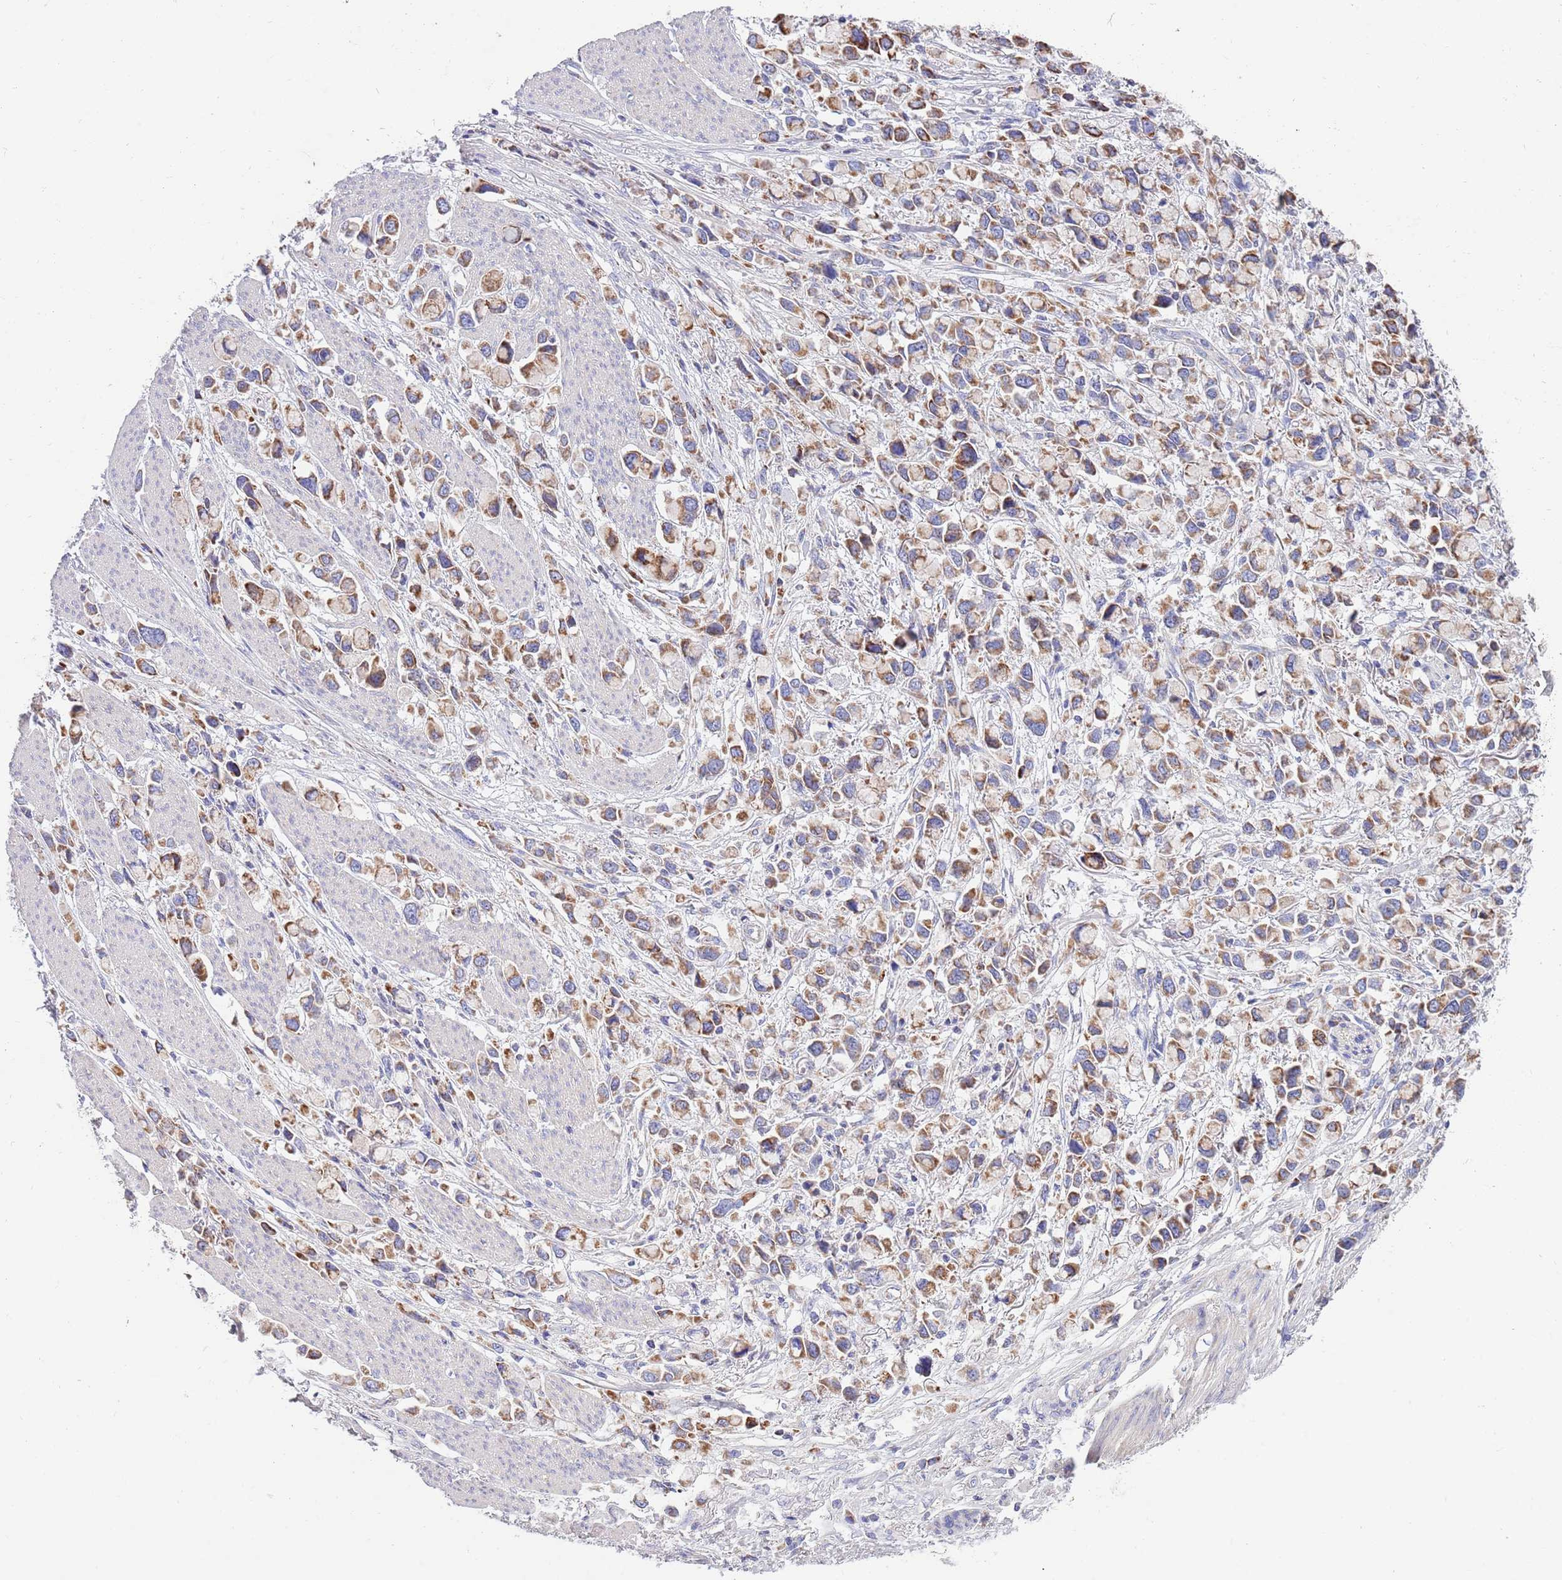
{"staining": {"intensity": "strong", "quantity": ">75%", "location": "cytoplasmic/membranous"}, "tissue": "stomach cancer", "cell_type": "Tumor cells", "image_type": "cancer", "snomed": [{"axis": "morphology", "description": "Adenocarcinoma, NOS"}, {"axis": "topography", "description": "Stomach"}], "caption": "Immunohistochemistry (IHC) photomicrograph of stomach cancer stained for a protein (brown), which displays high levels of strong cytoplasmic/membranous expression in about >75% of tumor cells.", "gene": "EMC8", "patient": {"sex": "female", "age": 81}}